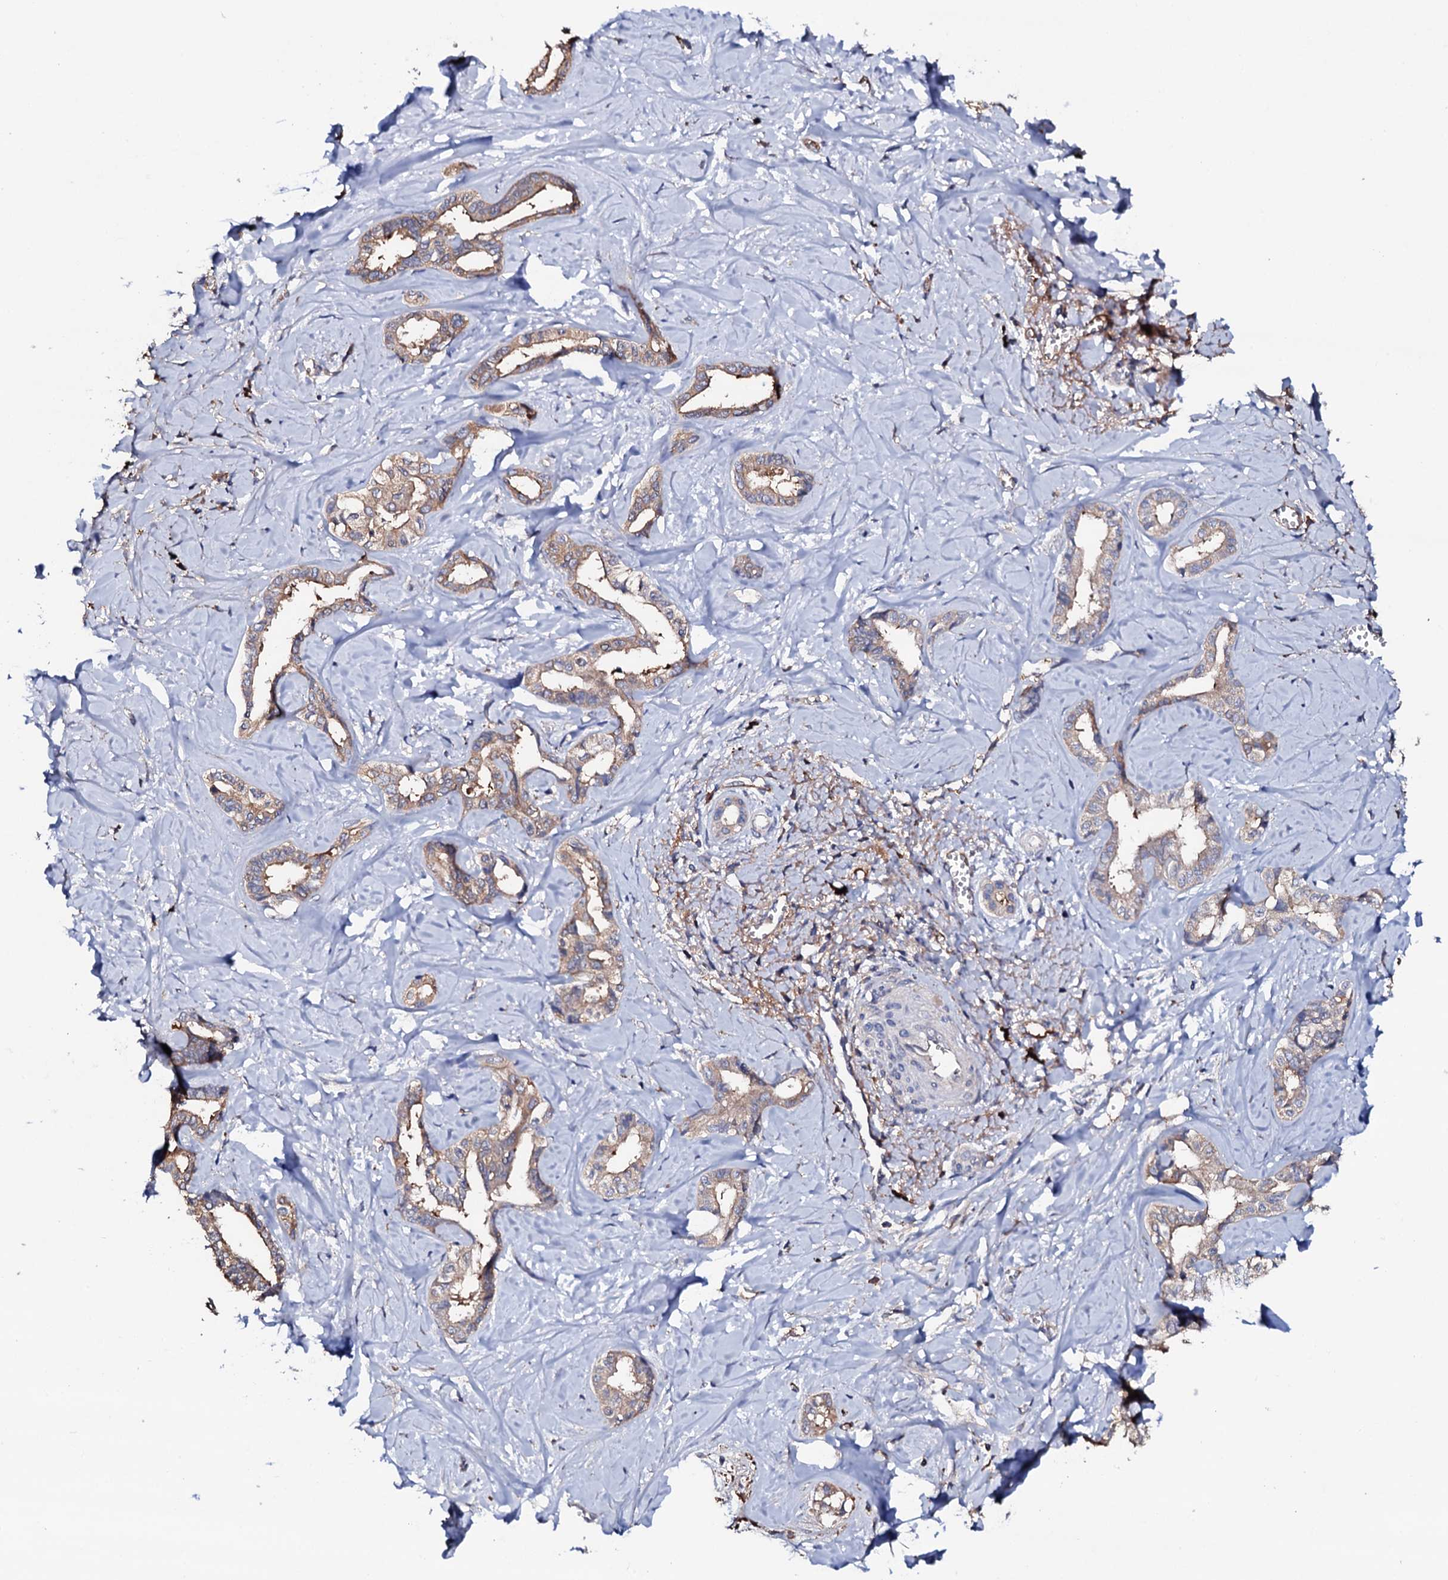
{"staining": {"intensity": "weak", "quantity": ">75%", "location": "cytoplasmic/membranous"}, "tissue": "liver cancer", "cell_type": "Tumor cells", "image_type": "cancer", "snomed": [{"axis": "morphology", "description": "Cholangiocarcinoma"}, {"axis": "topography", "description": "Liver"}], "caption": "Liver cancer was stained to show a protein in brown. There is low levels of weak cytoplasmic/membranous staining in approximately >75% of tumor cells.", "gene": "TCAF2", "patient": {"sex": "female", "age": 77}}